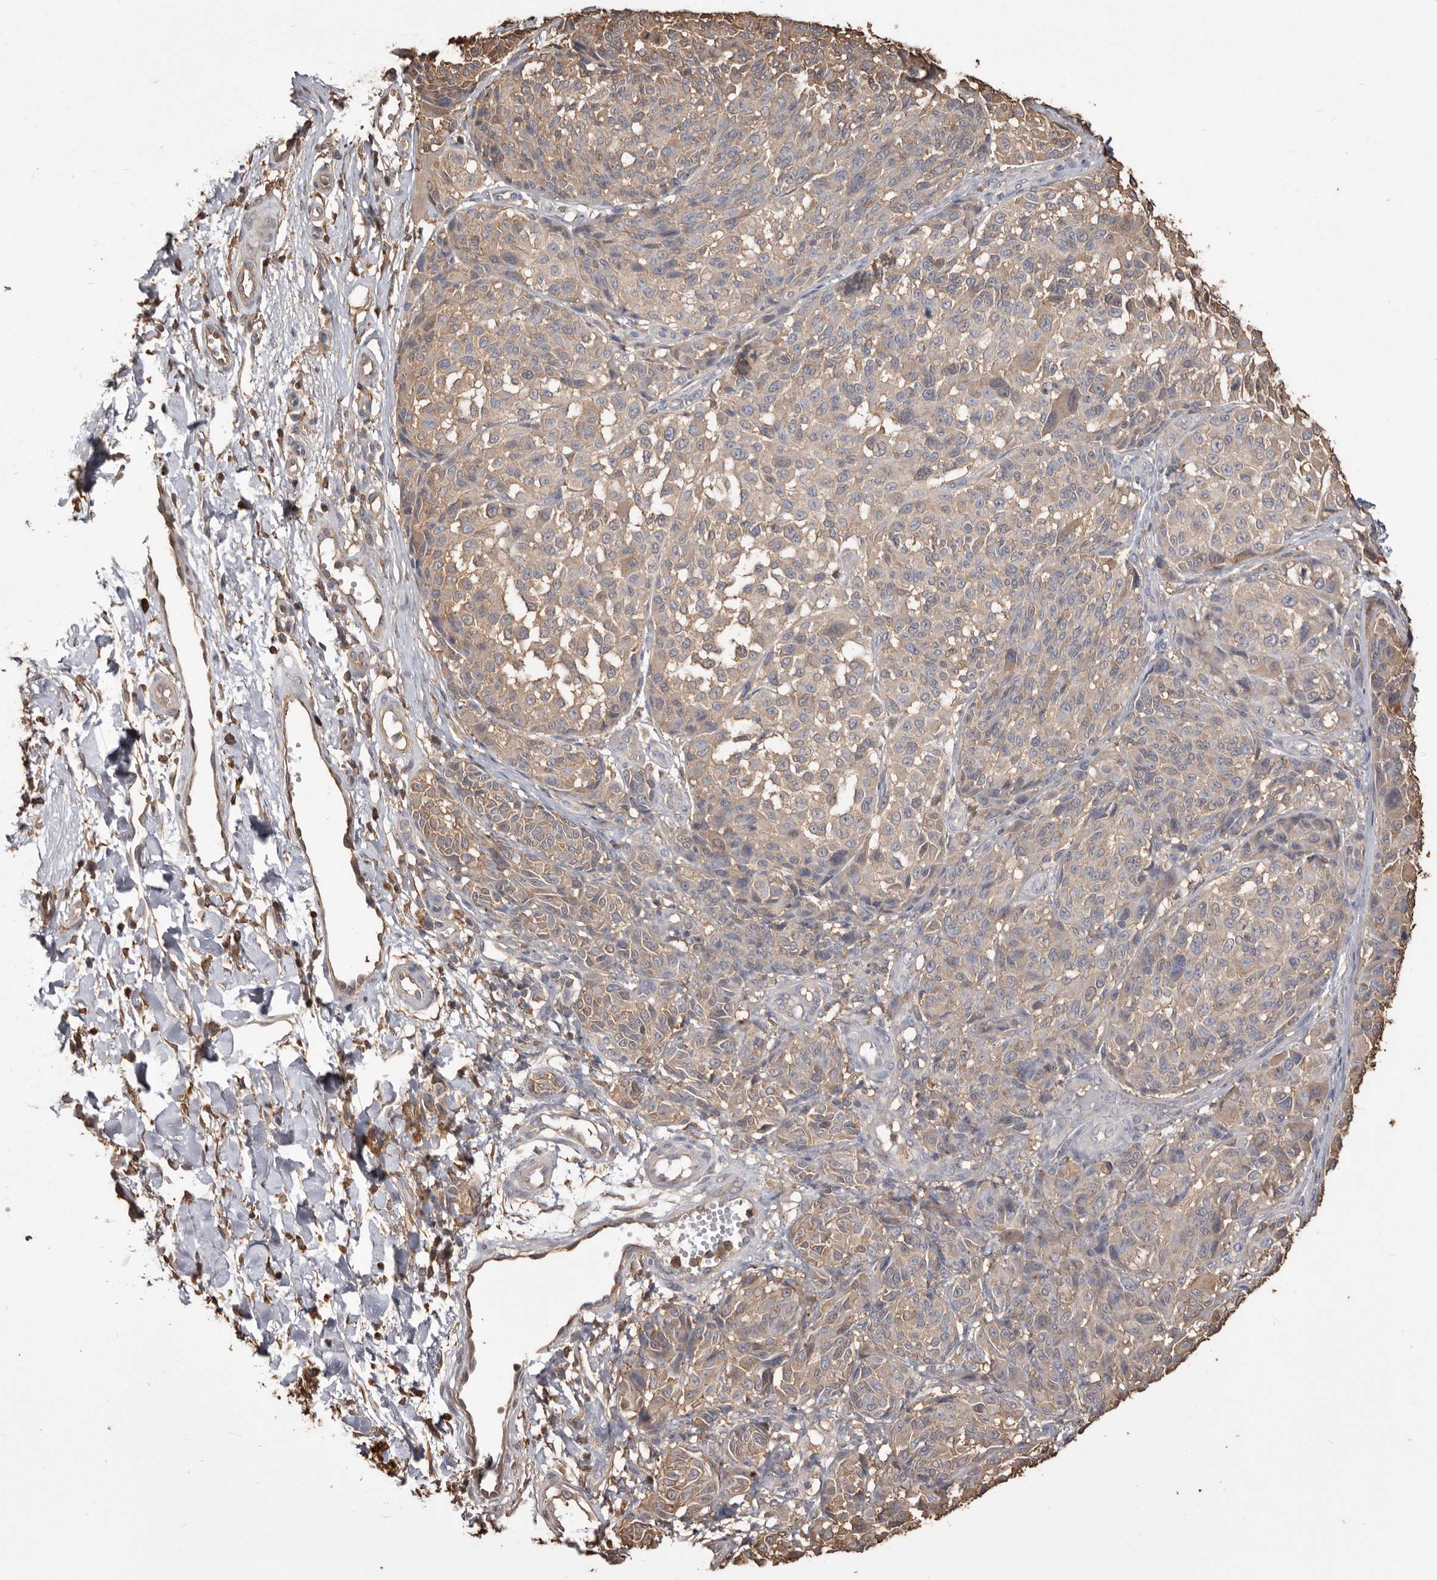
{"staining": {"intensity": "weak", "quantity": ">75%", "location": "cytoplasmic/membranous"}, "tissue": "melanoma", "cell_type": "Tumor cells", "image_type": "cancer", "snomed": [{"axis": "morphology", "description": "Malignant melanoma, NOS"}, {"axis": "topography", "description": "Skin"}], "caption": "Human melanoma stained with a protein marker shows weak staining in tumor cells.", "gene": "PKM", "patient": {"sex": "male", "age": 83}}